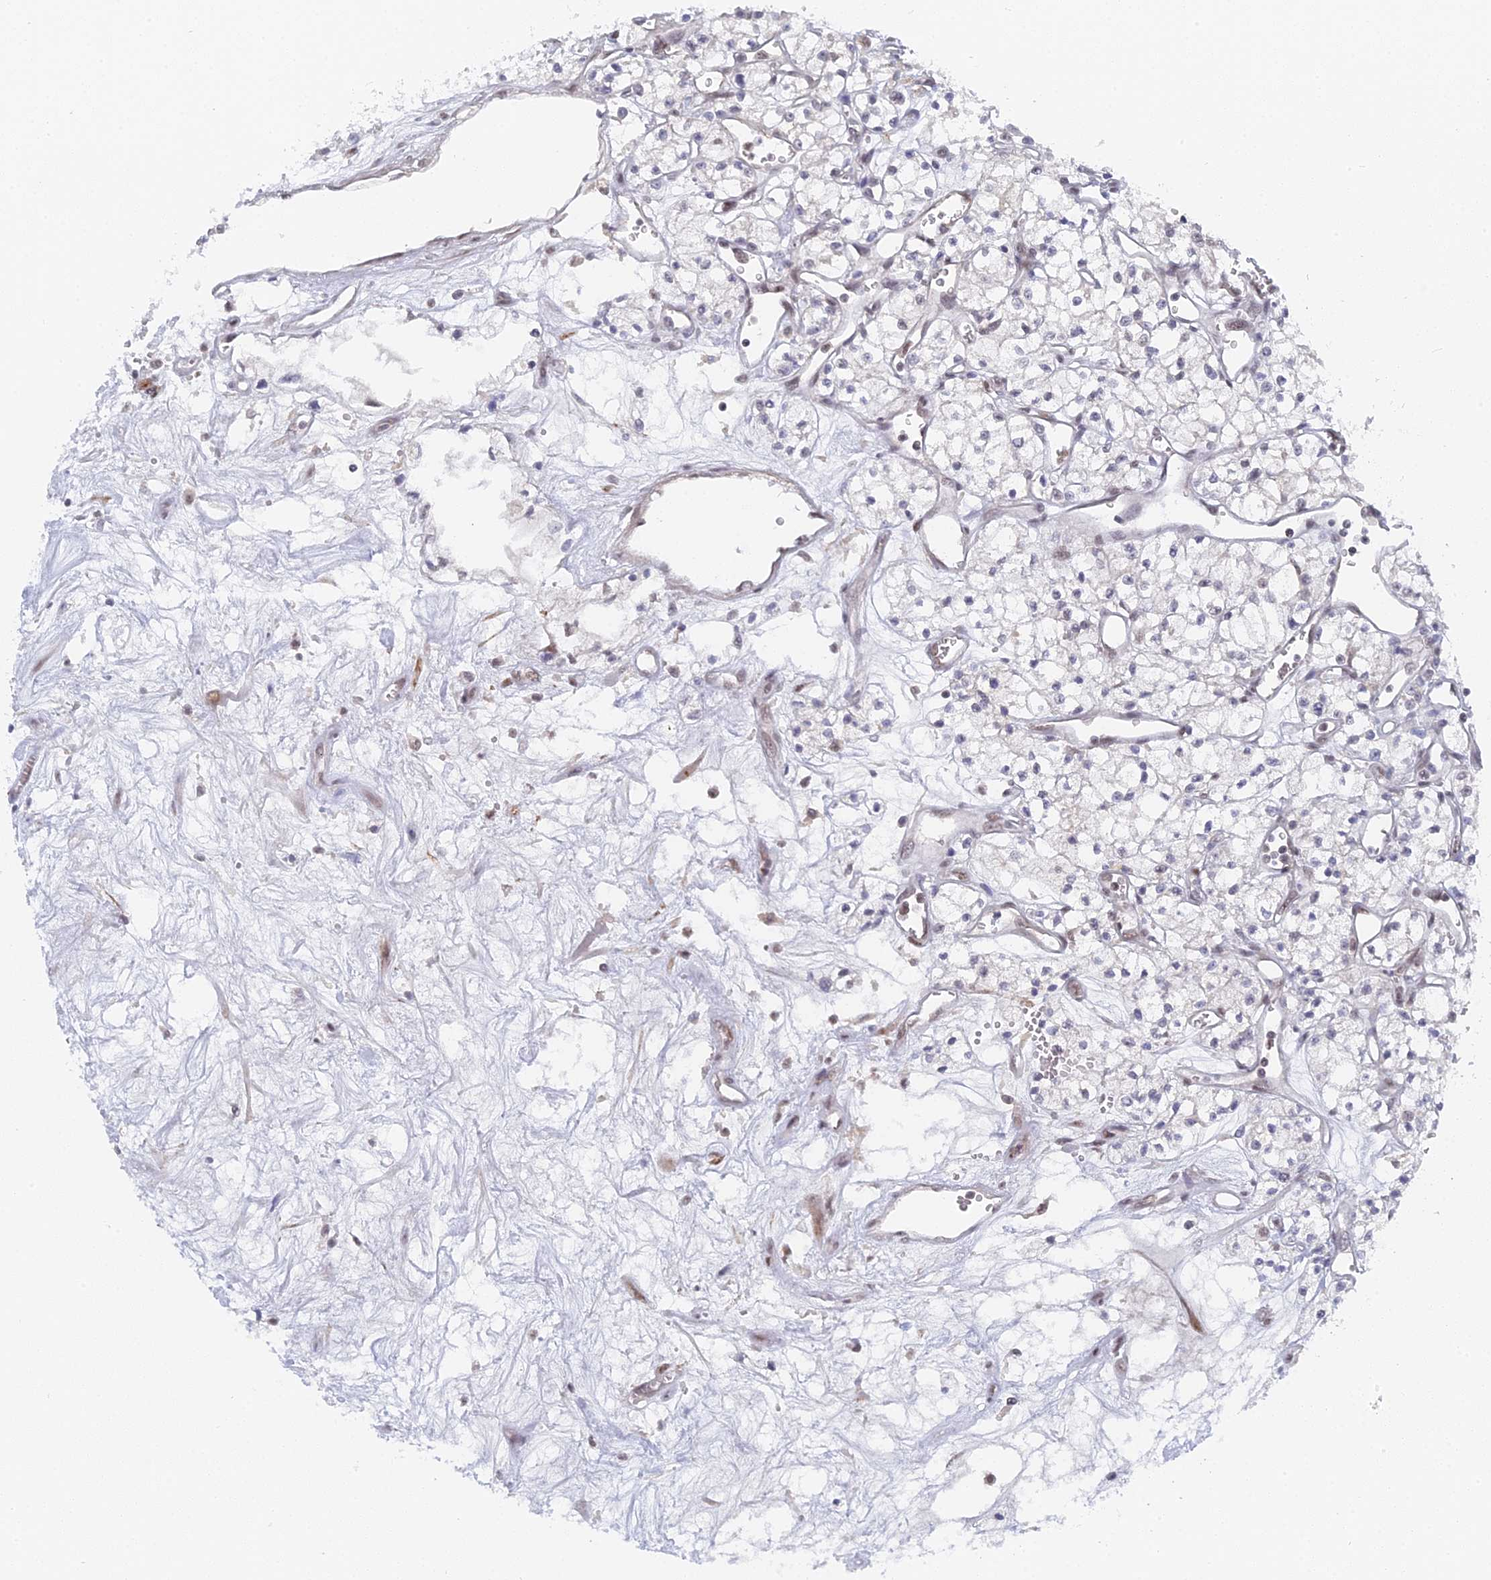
{"staining": {"intensity": "negative", "quantity": "none", "location": "none"}, "tissue": "renal cancer", "cell_type": "Tumor cells", "image_type": "cancer", "snomed": [{"axis": "morphology", "description": "Adenocarcinoma, NOS"}, {"axis": "topography", "description": "Kidney"}], "caption": "High magnification brightfield microscopy of renal cancer stained with DAB (3,3'-diaminobenzidine) (brown) and counterstained with hematoxylin (blue): tumor cells show no significant positivity. Nuclei are stained in blue.", "gene": "CCDC85A", "patient": {"sex": "male", "age": 59}}